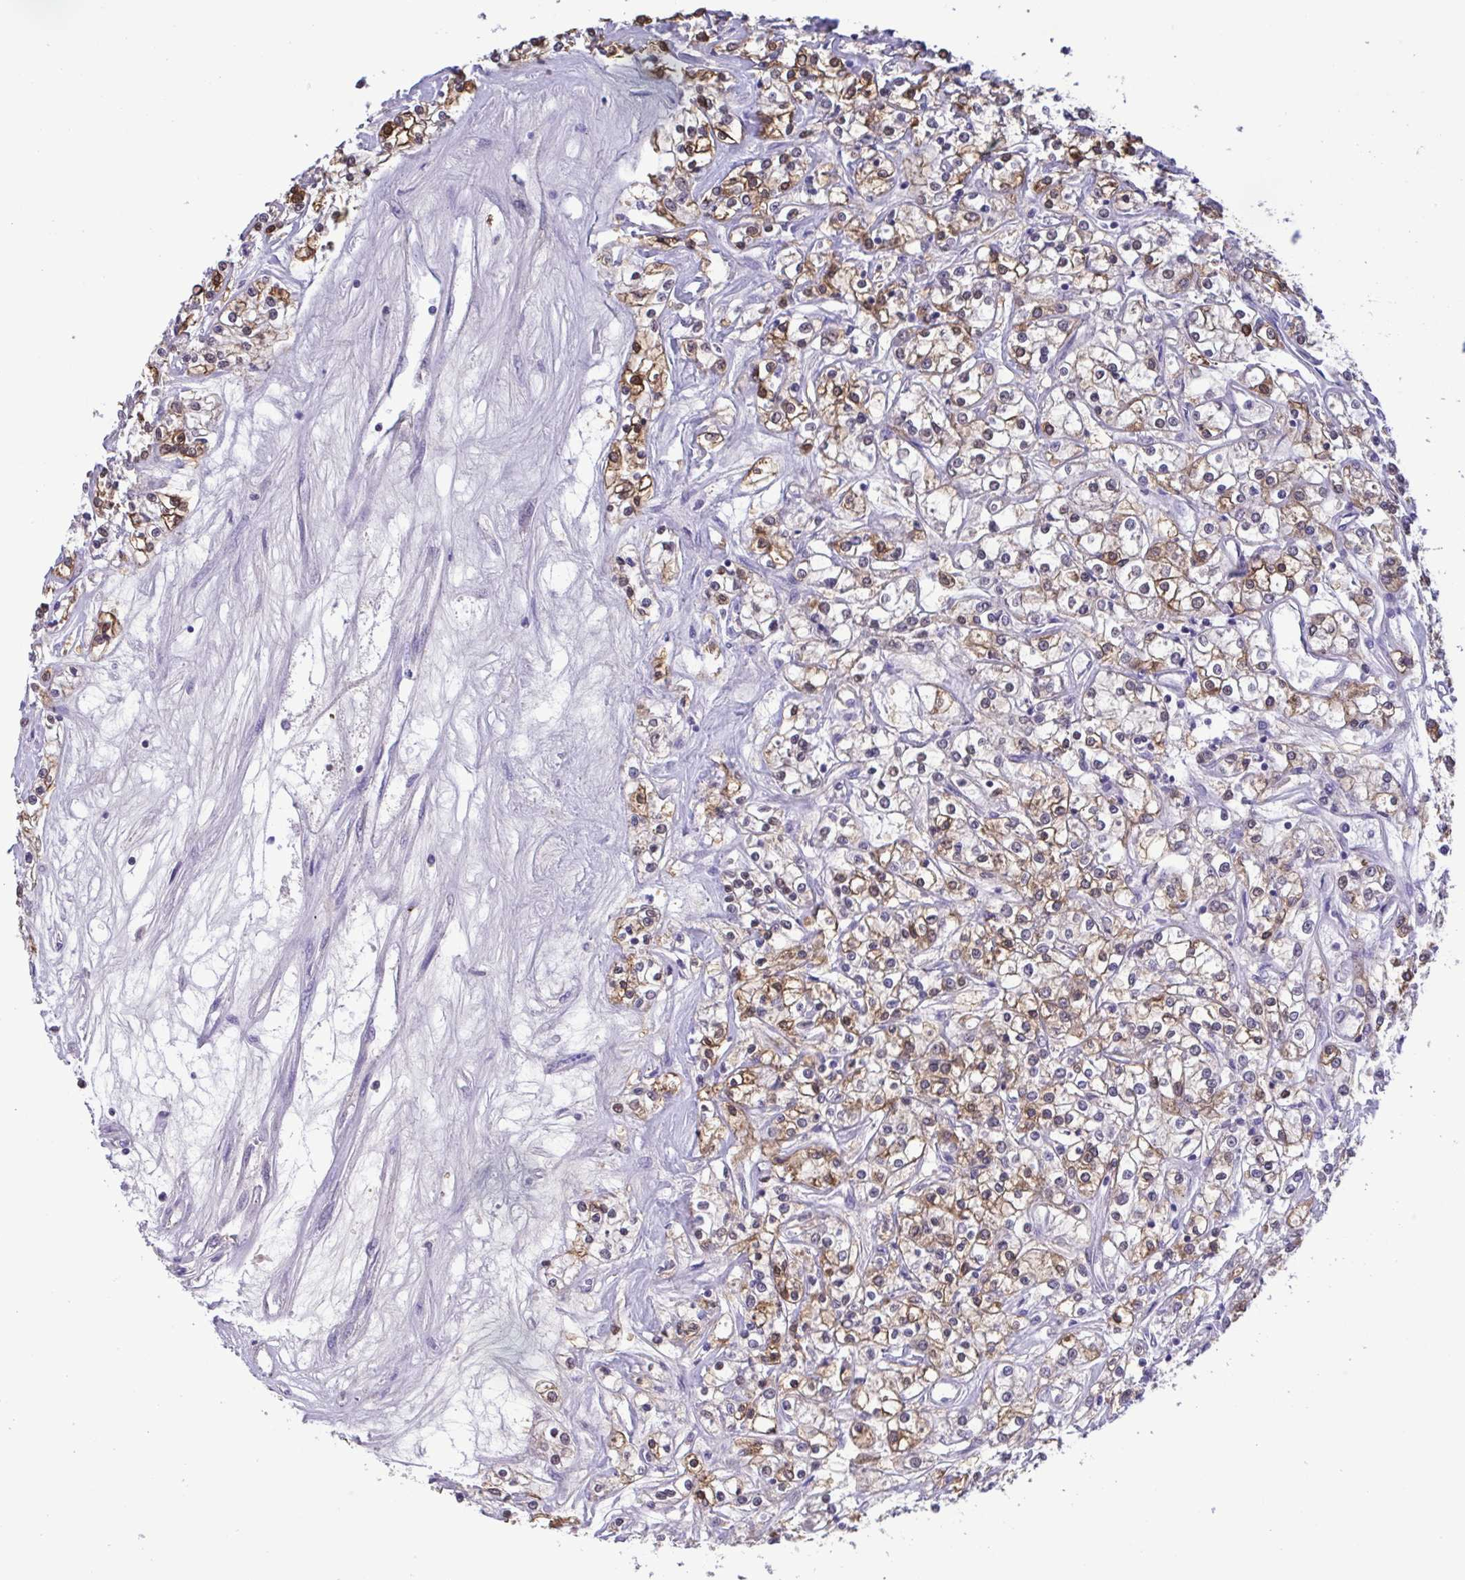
{"staining": {"intensity": "moderate", "quantity": "25%-75%", "location": "cytoplasmic/membranous,nuclear"}, "tissue": "renal cancer", "cell_type": "Tumor cells", "image_type": "cancer", "snomed": [{"axis": "morphology", "description": "Adenocarcinoma, NOS"}, {"axis": "topography", "description": "Kidney"}], "caption": "Renal cancer (adenocarcinoma) was stained to show a protein in brown. There is medium levels of moderate cytoplasmic/membranous and nuclear positivity in about 25%-75% of tumor cells.", "gene": "LDHC", "patient": {"sex": "female", "age": 59}}